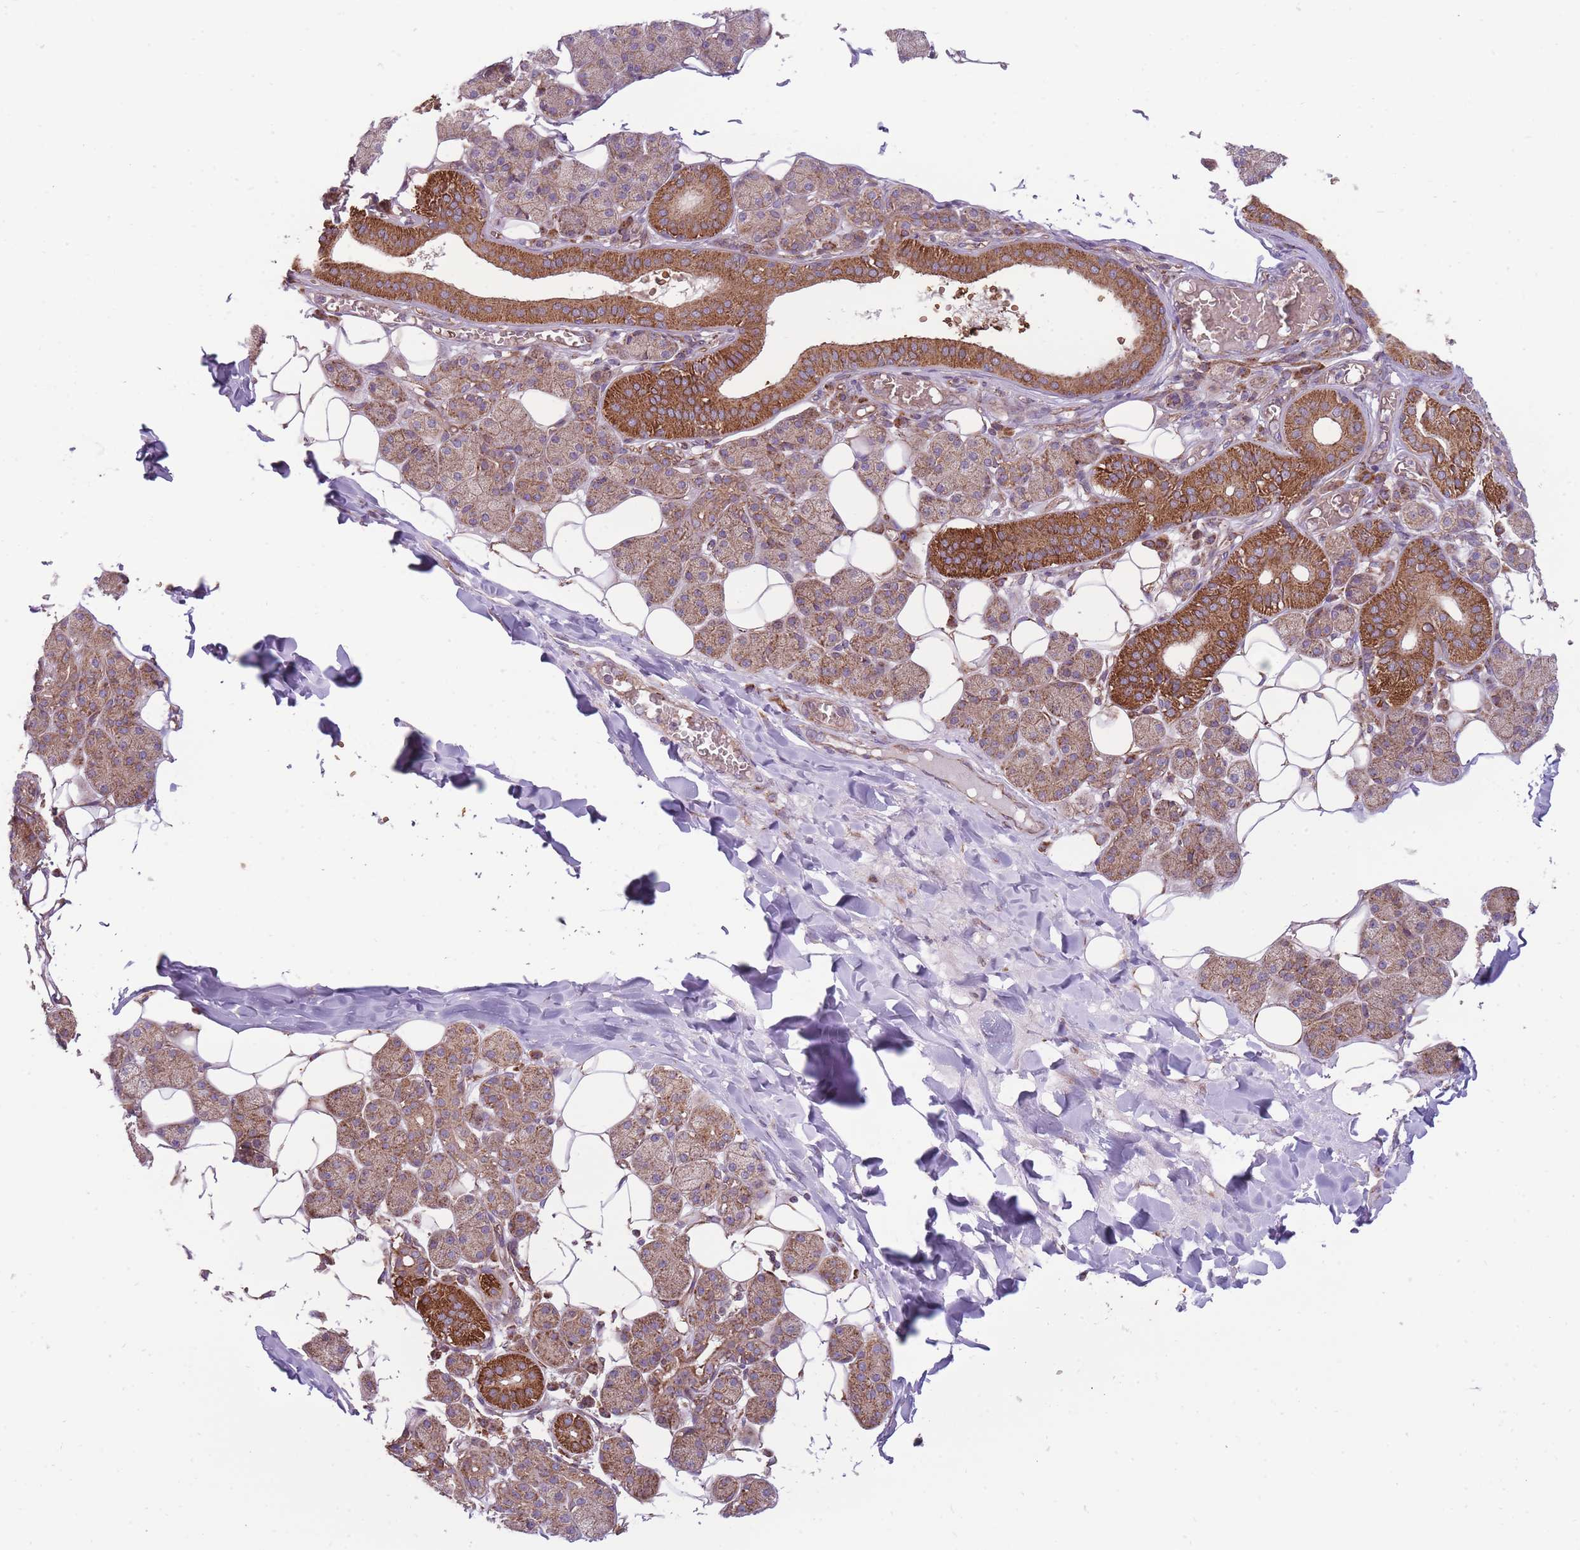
{"staining": {"intensity": "strong", "quantity": ">75%", "location": "cytoplasmic/membranous"}, "tissue": "salivary gland", "cell_type": "Glandular cells", "image_type": "normal", "snomed": [{"axis": "morphology", "description": "Normal tissue, NOS"}, {"axis": "topography", "description": "Salivary gland"}], "caption": "Protein positivity by IHC displays strong cytoplasmic/membranous staining in about >75% of glandular cells in unremarkable salivary gland.", "gene": "ANKRD10", "patient": {"sex": "female", "age": 33}}